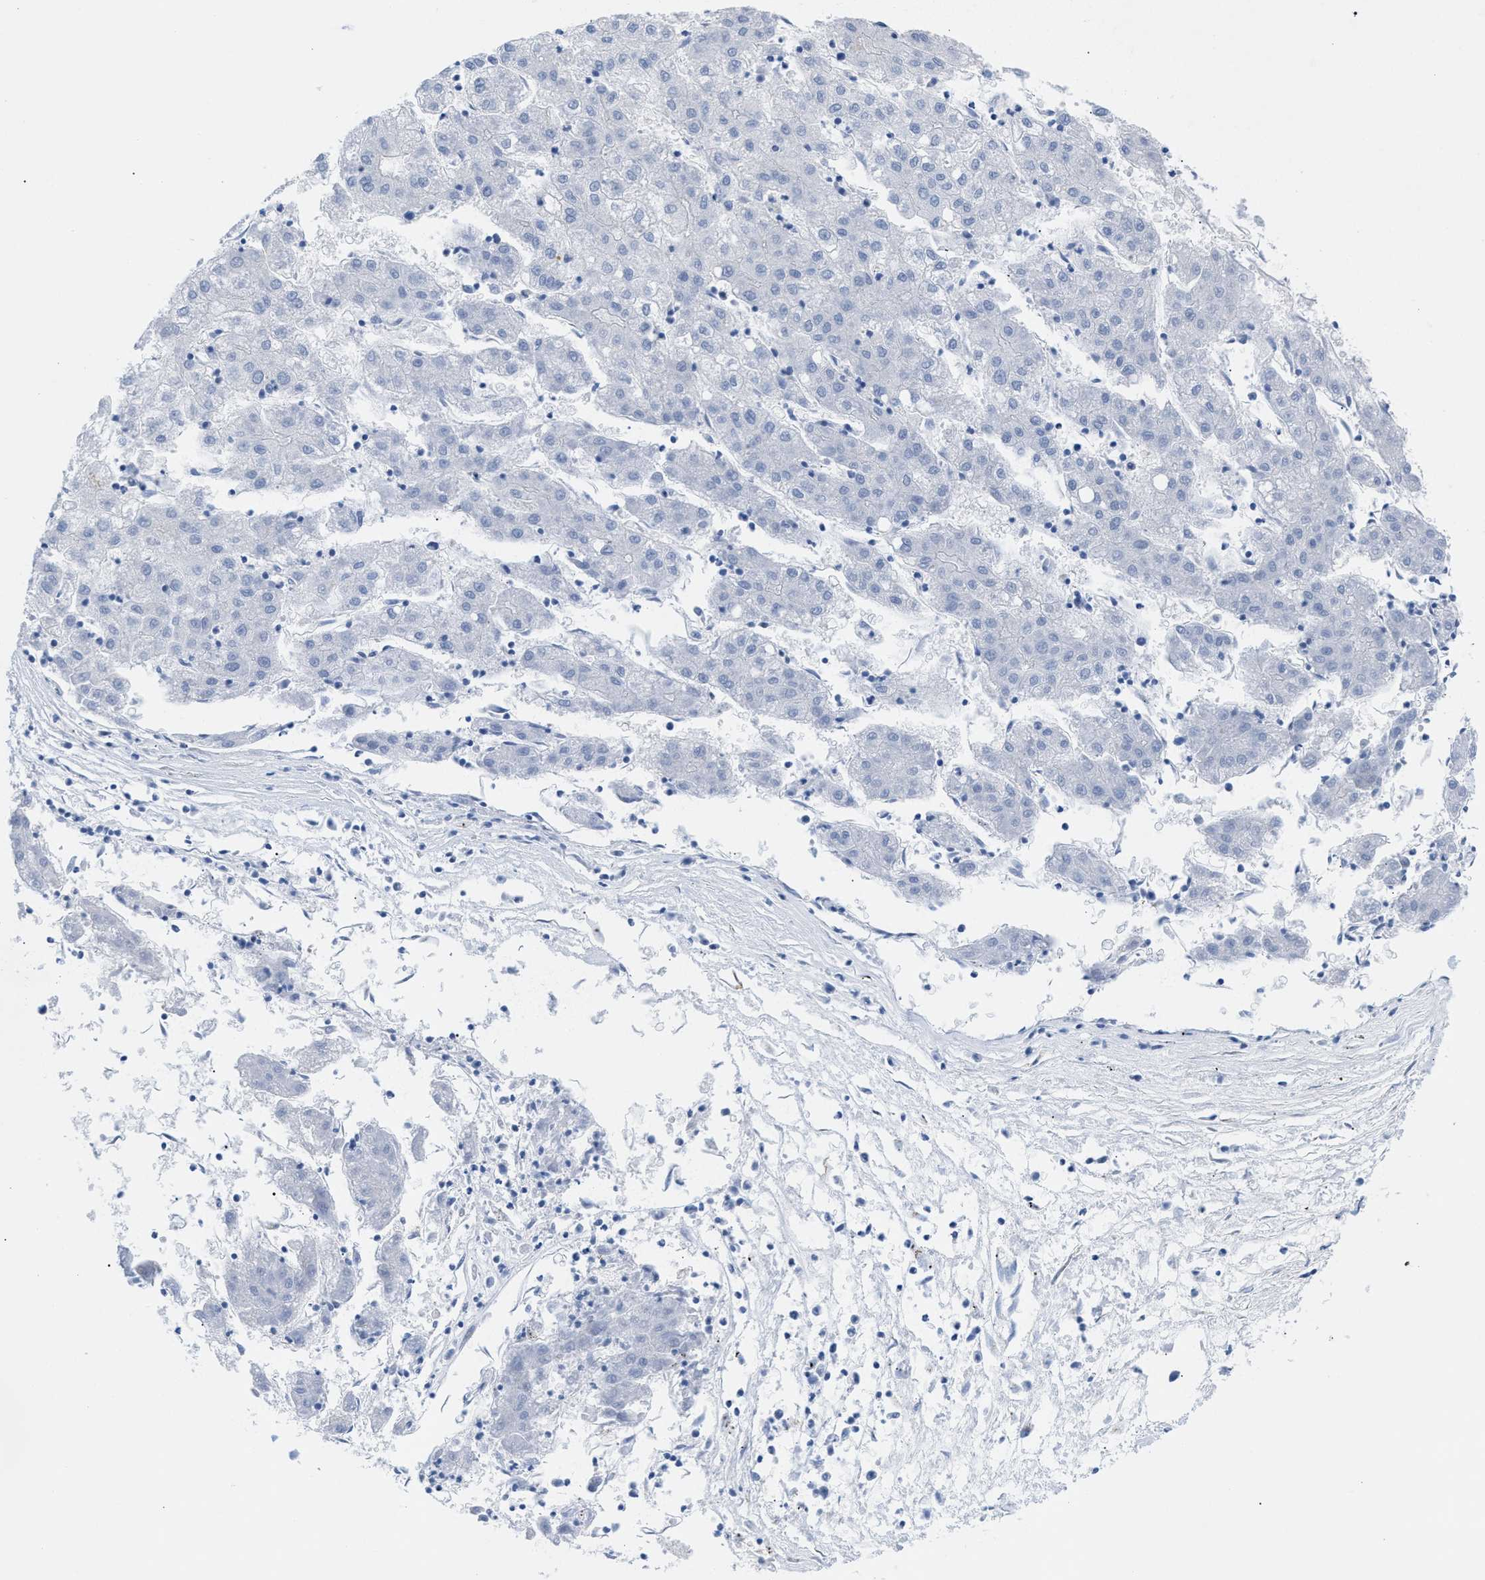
{"staining": {"intensity": "negative", "quantity": "none", "location": "none"}, "tissue": "liver cancer", "cell_type": "Tumor cells", "image_type": "cancer", "snomed": [{"axis": "morphology", "description": "Carcinoma, Hepatocellular, NOS"}, {"axis": "topography", "description": "Liver"}], "caption": "This is an IHC micrograph of human hepatocellular carcinoma (liver). There is no positivity in tumor cells.", "gene": "TACC3", "patient": {"sex": "male", "age": 72}}